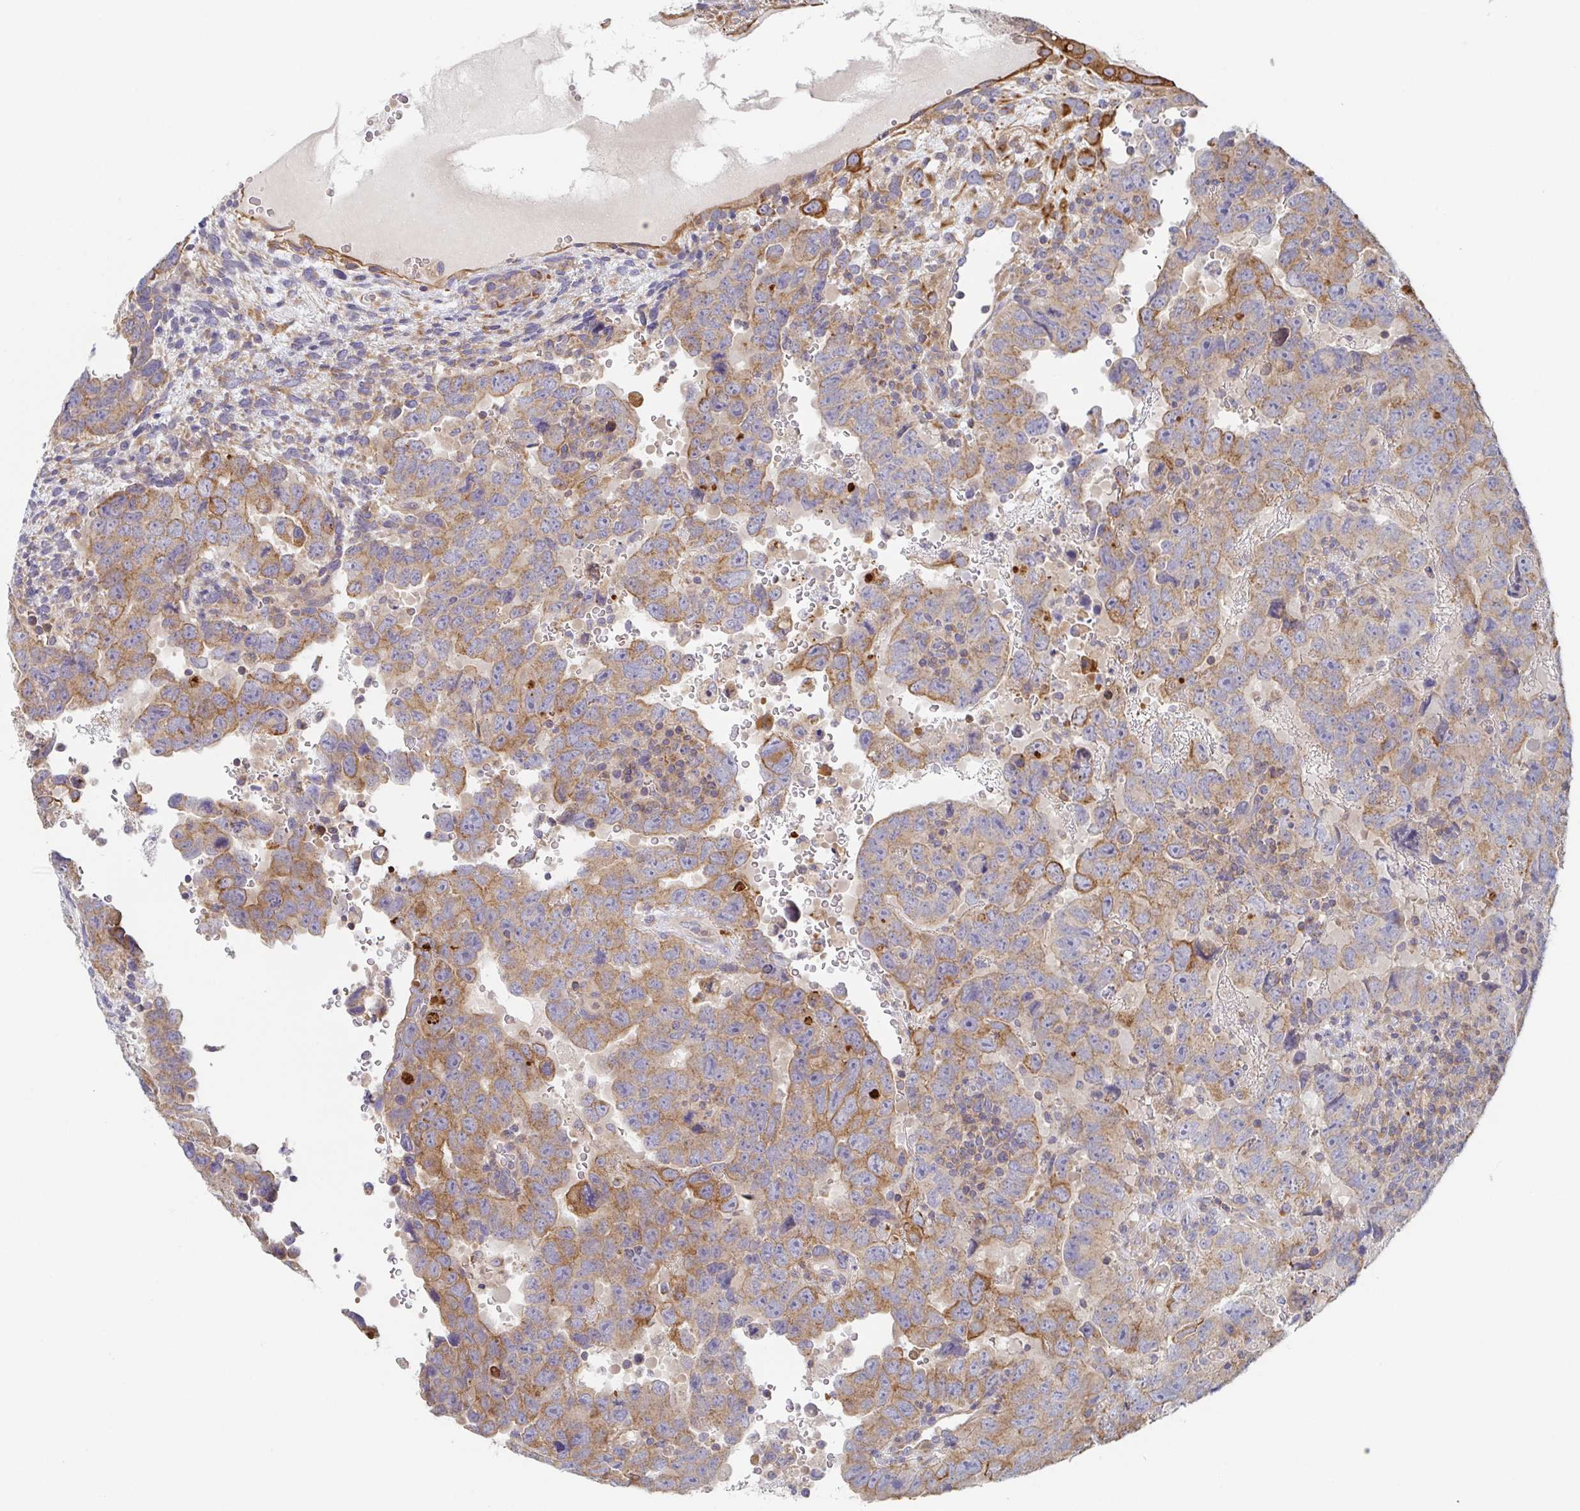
{"staining": {"intensity": "moderate", "quantity": ">75%", "location": "cytoplasmic/membranous"}, "tissue": "testis cancer", "cell_type": "Tumor cells", "image_type": "cancer", "snomed": [{"axis": "morphology", "description": "Carcinoma, Embryonal, NOS"}, {"axis": "topography", "description": "Testis"}], "caption": "Immunohistochemical staining of human testis embryonal carcinoma reveals medium levels of moderate cytoplasmic/membranous protein expression in about >75% of tumor cells.", "gene": "TUFT1", "patient": {"sex": "male", "age": 24}}